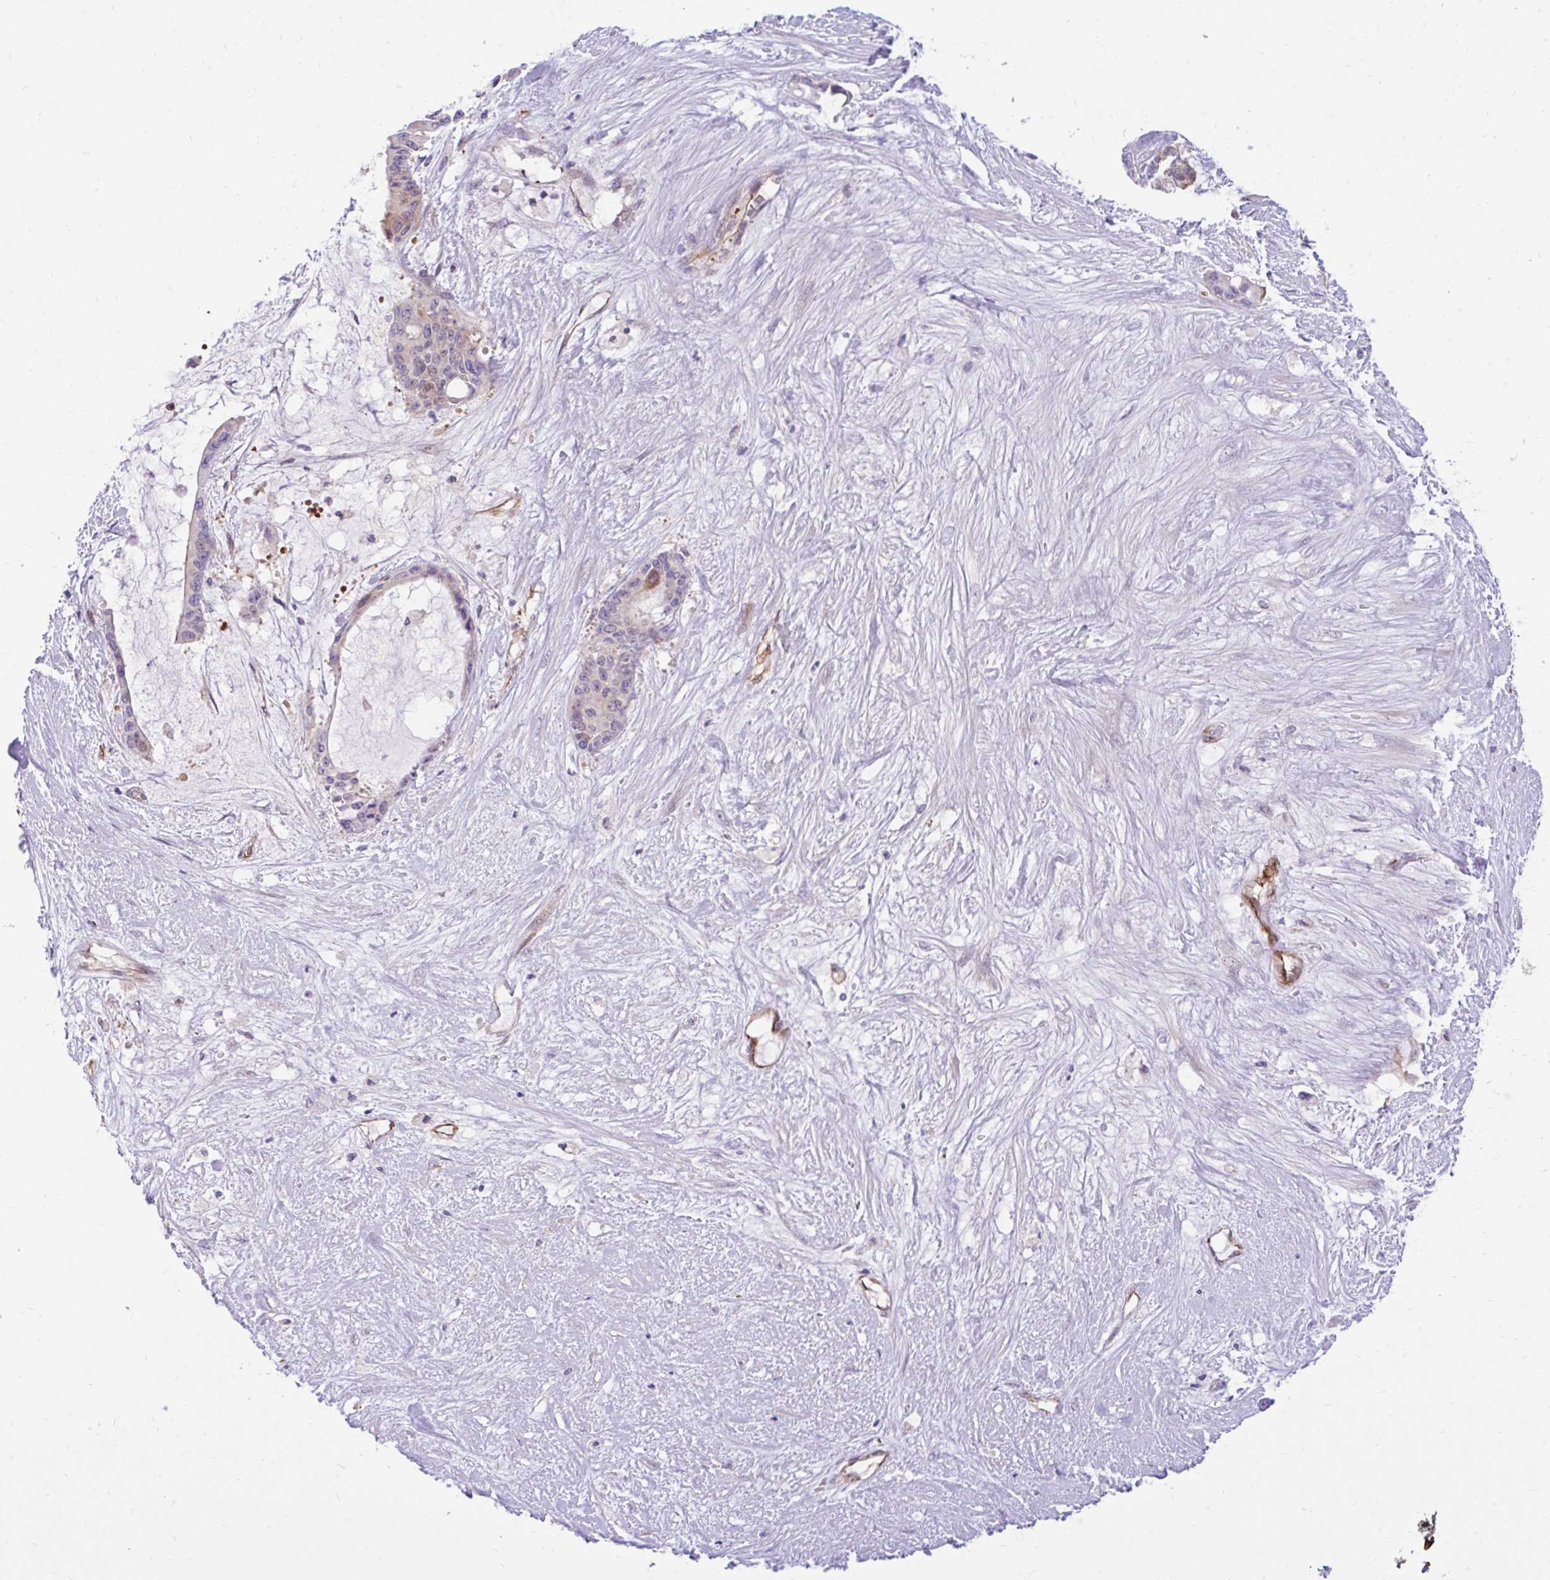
{"staining": {"intensity": "moderate", "quantity": "<25%", "location": "cytoplasmic/membranous,nuclear"}, "tissue": "liver cancer", "cell_type": "Tumor cells", "image_type": "cancer", "snomed": [{"axis": "morphology", "description": "Normal tissue, NOS"}, {"axis": "morphology", "description": "Cholangiocarcinoma"}, {"axis": "topography", "description": "Liver"}, {"axis": "topography", "description": "Peripheral nerve tissue"}], "caption": "A low amount of moderate cytoplasmic/membranous and nuclear staining is identified in about <25% of tumor cells in liver cancer (cholangiocarcinoma) tissue.", "gene": "ESPNL", "patient": {"sex": "female", "age": 73}}